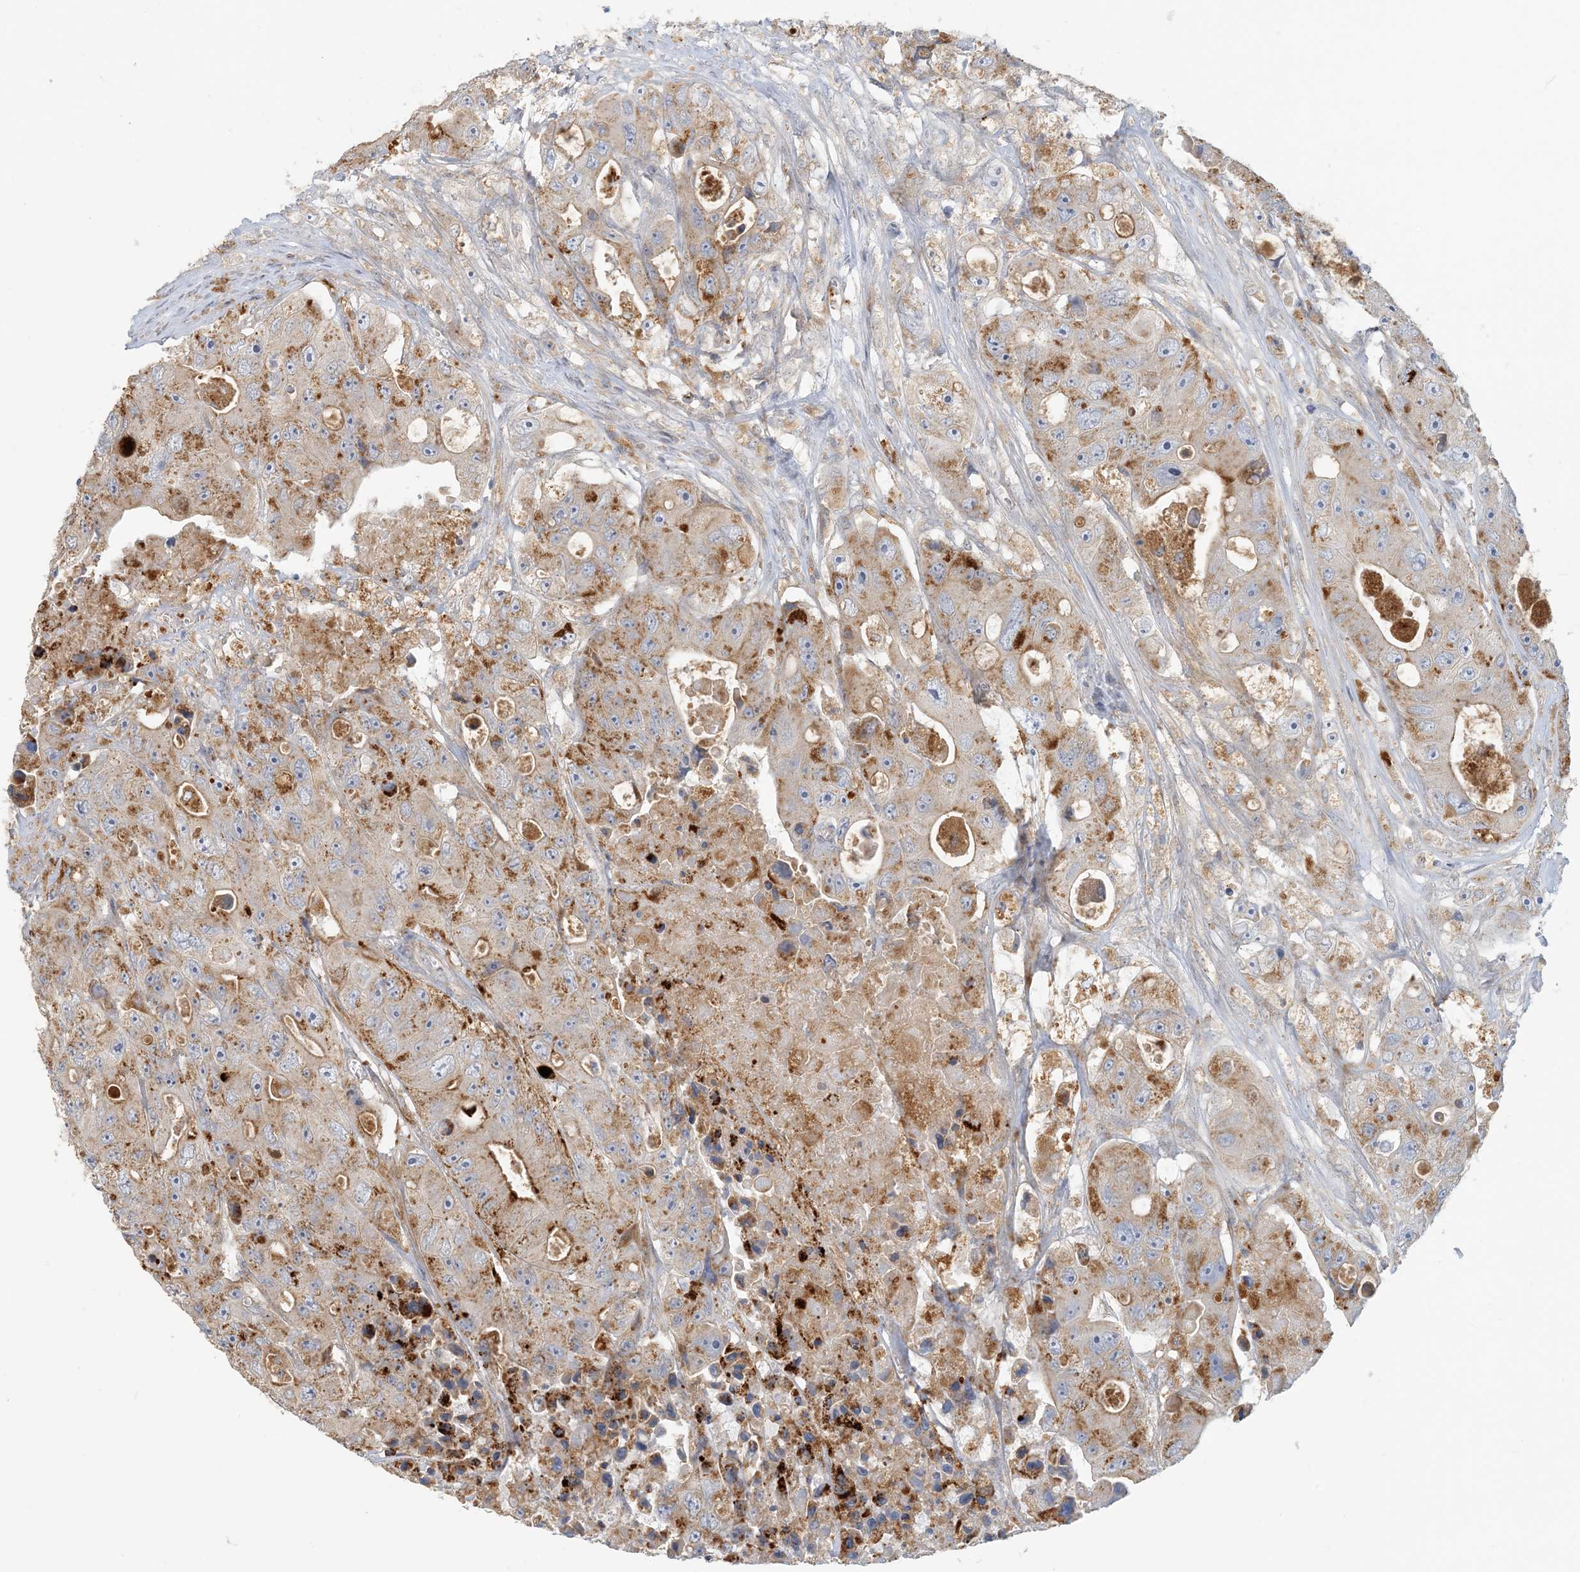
{"staining": {"intensity": "moderate", "quantity": ">75%", "location": "cytoplasmic/membranous"}, "tissue": "colorectal cancer", "cell_type": "Tumor cells", "image_type": "cancer", "snomed": [{"axis": "morphology", "description": "Adenocarcinoma, NOS"}, {"axis": "topography", "description": "Colon"}], "caption": "Immunohistochemical staining of colorectal cancer reveals medium levels of moderate cytoplasmic/membranous protein positivity in approximately >75% of tumor cells.", "gene": "SPPL2A", "patient": {"sex": "female", "age": 46}}